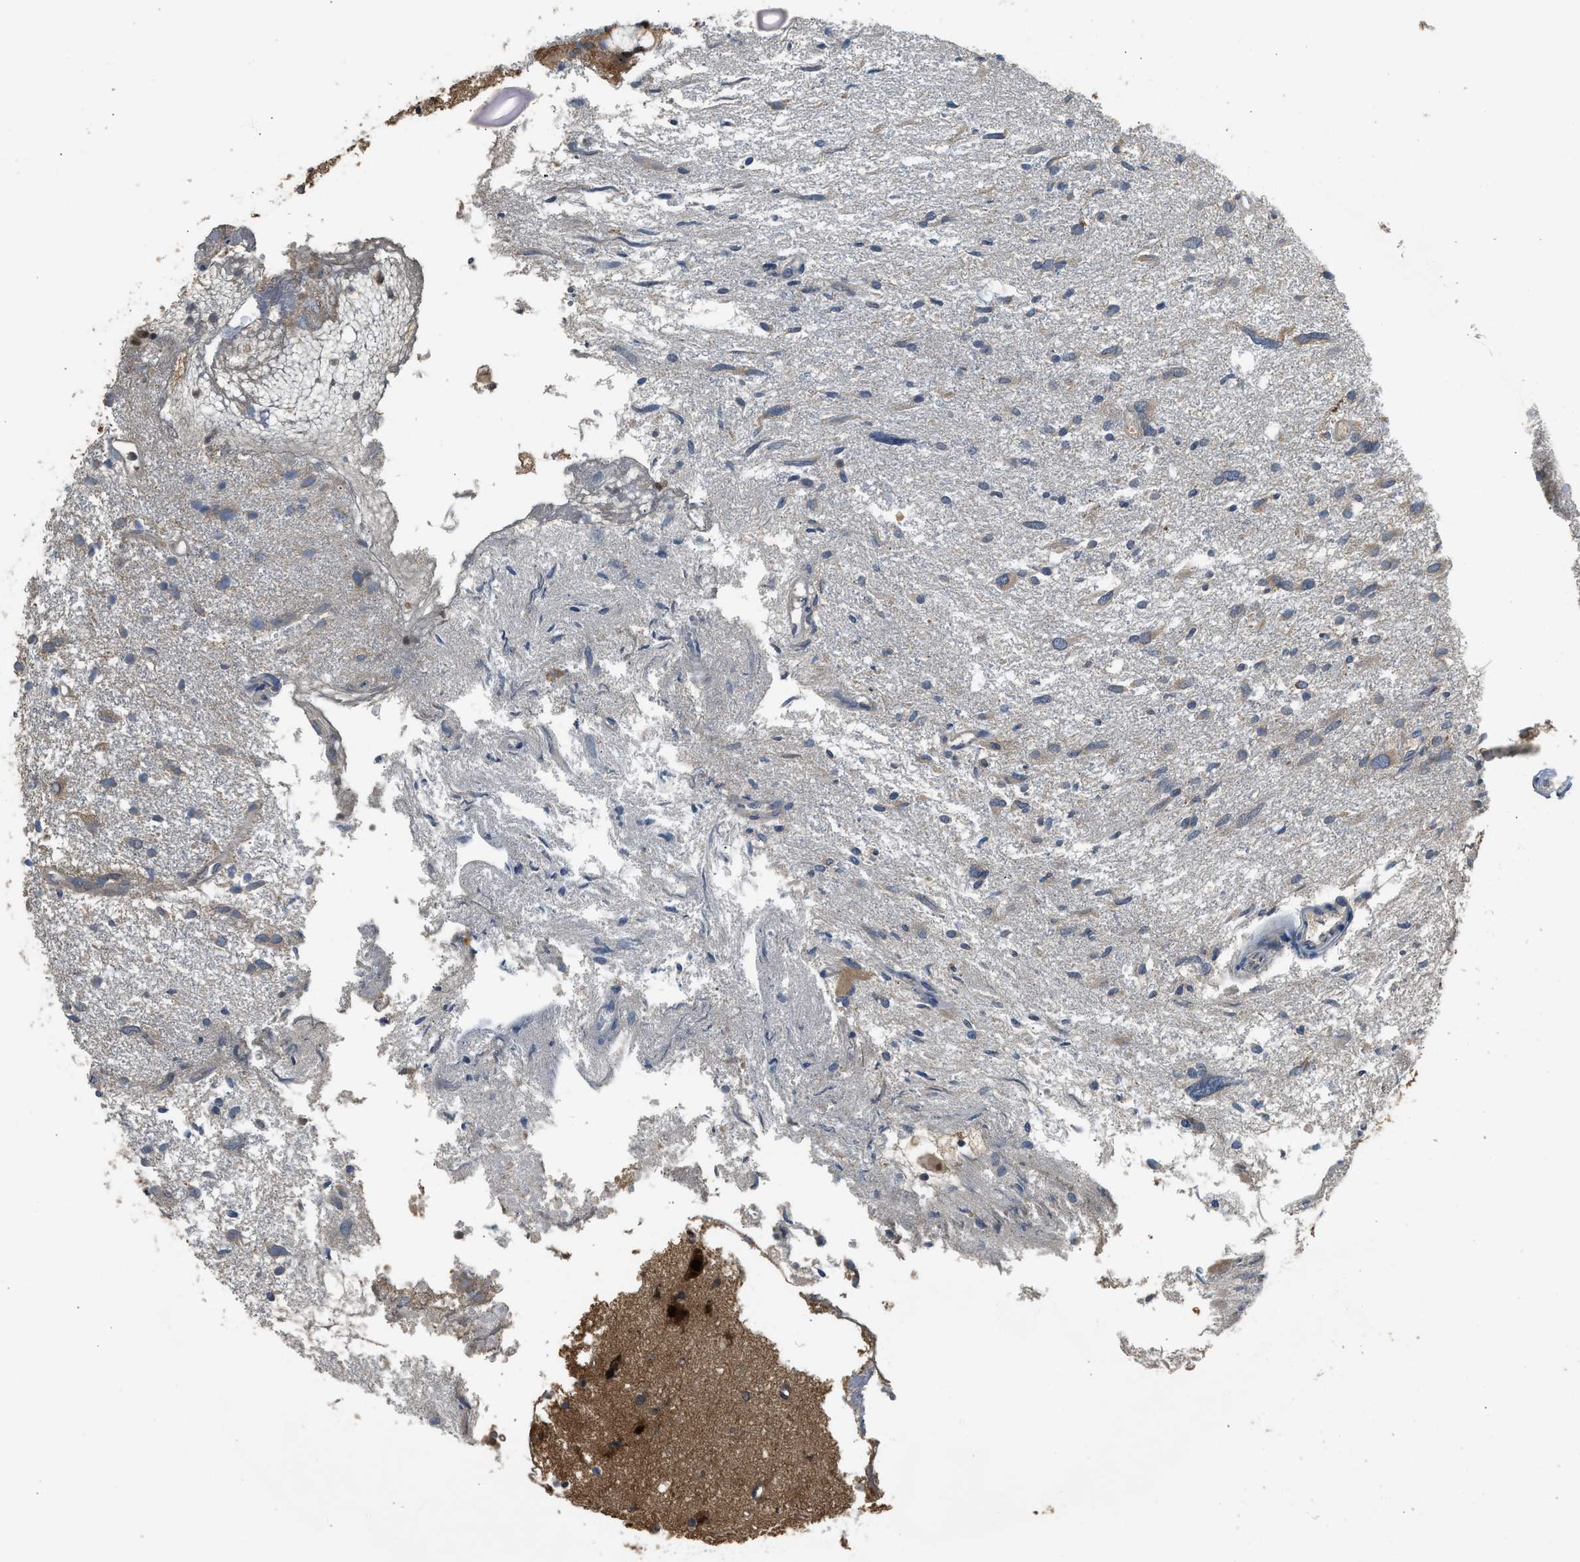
{"staining": {"intensity": "weak", "quantity": "25%-75%", "location": "cytoplasmic/membranous"}, "tissue": "glioma", "cell_type": "Tumor cells", "image_type": "cancer", "snomed": [{"axis": "morphology", "description": "Glioma, malignant, High grade"}, {"axis": "topography", "description": "Brain"}], "caption": "Glioma stained with a protein marker demonstrates weak staining in tumor cells.", "gene": "GET1", "patient": {"sex": "female", "age": 59}}